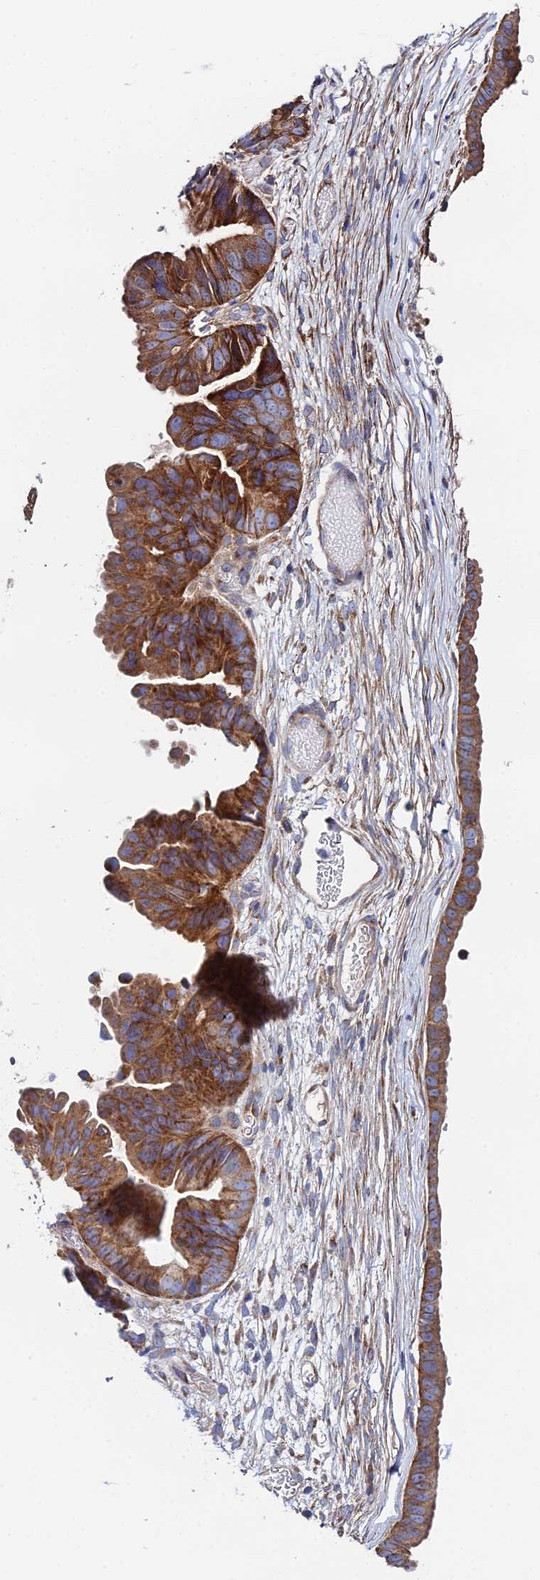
{"staining": {"intensity": "strong", "quantity": ">75%", "location": "cytoplasmic/membranous"}, "tissue": "ovarian cancer", "cell_type": "Tumor cells", "image_type": "cancer", "snomed": [{"axis": "morphology", "description": "Cystadenocarcinoma, mucinous, NOS"}, {"axis": "topography", "description": "Ovary"}], "caption": "High-power microscopy captured an immunohistochemistry (IHC) micrograph of ovarian cancer, revealing strong cytoplasmic/membranous expression in about >75% of tumor cells. (brown staining indicates protein expression, while blue staining denotes nuclei).", "gene": "CLCN3", "patient": {"sex": "female", "age": 61}}